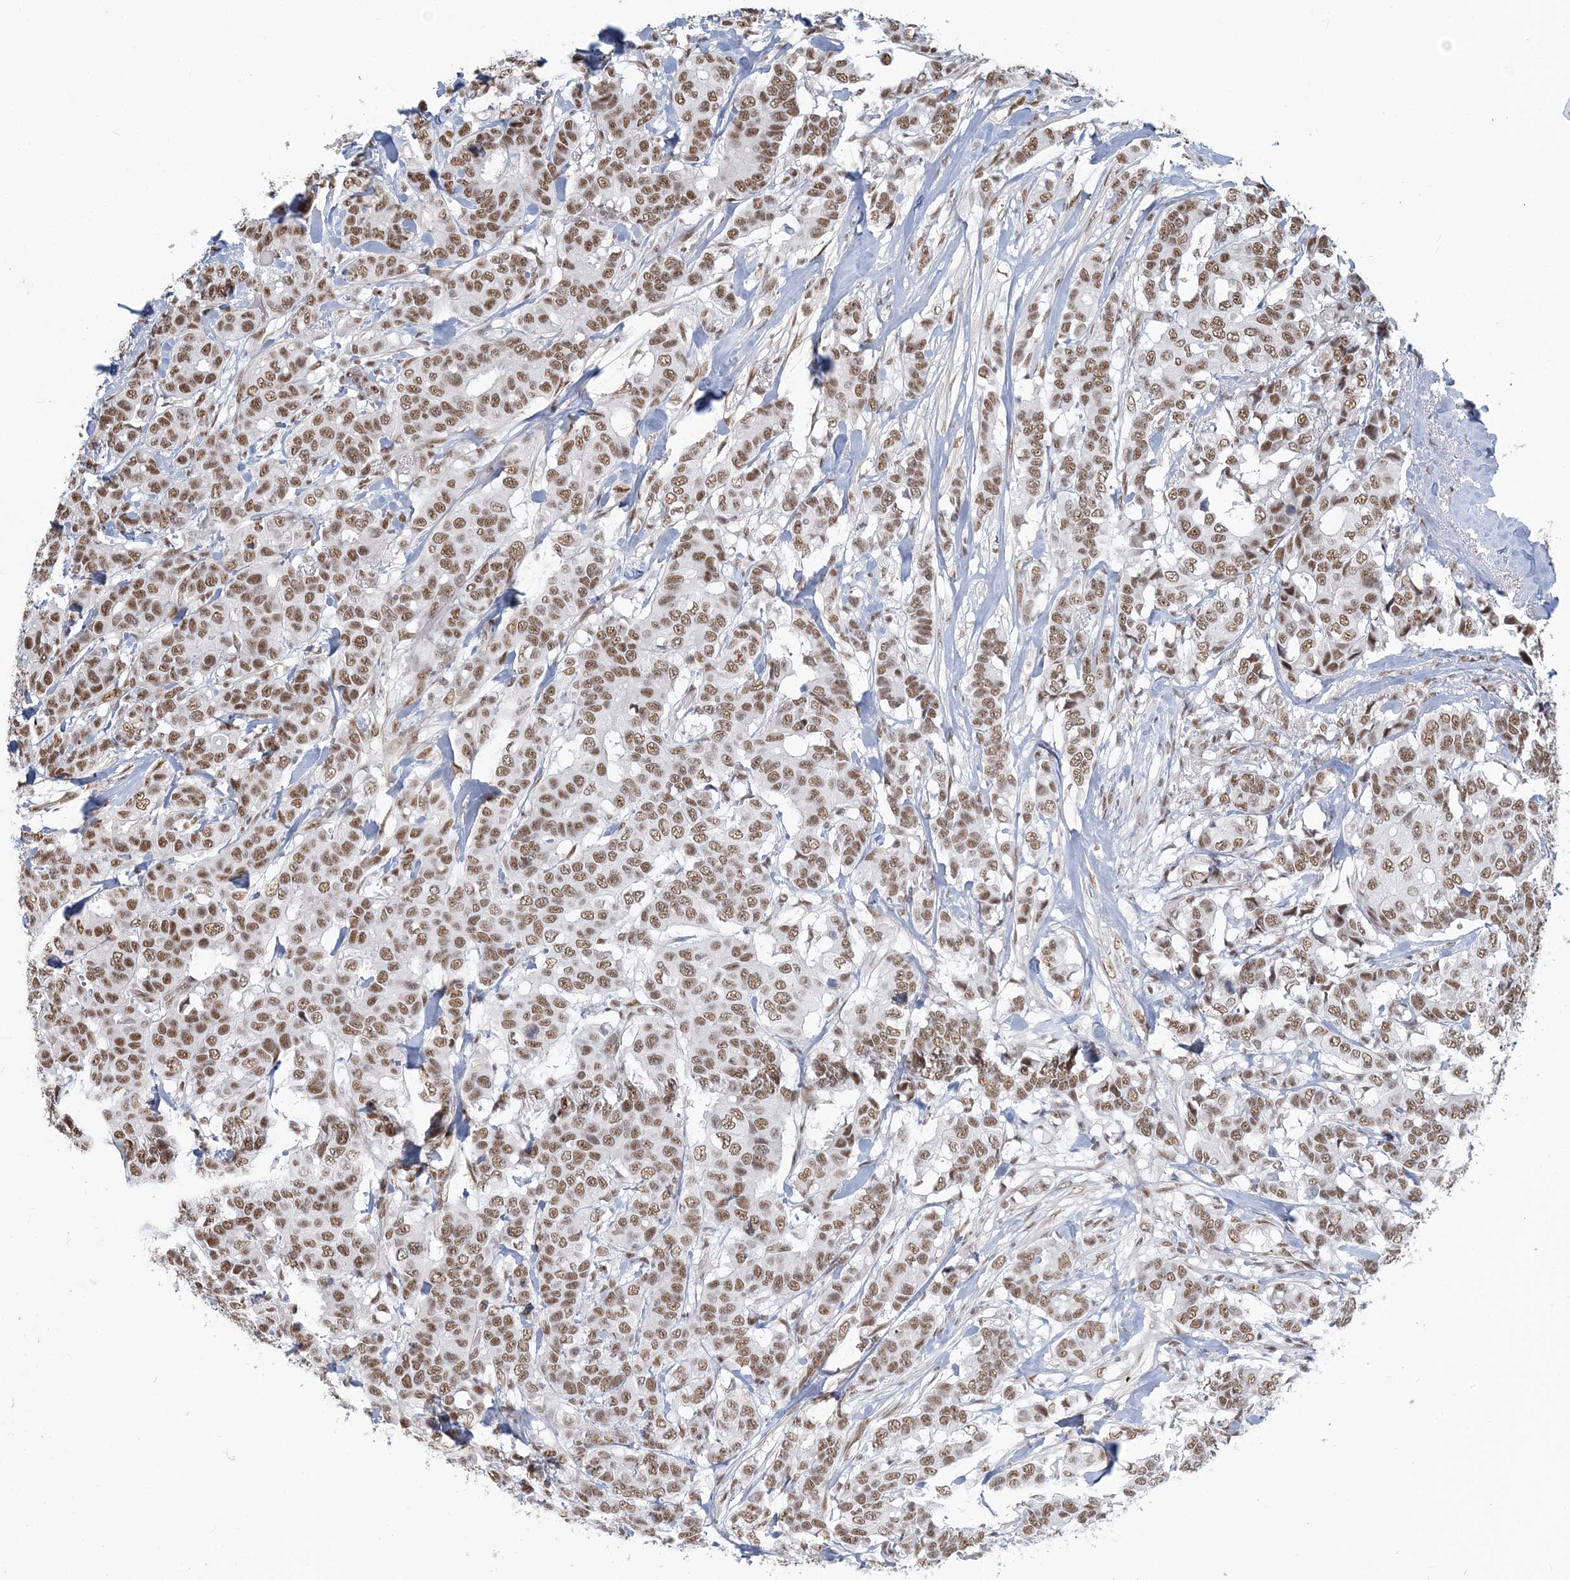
{"staining": {"intensity": "moderate", "quantity": ">75%", "location": "nuclear"}, "tissue": "breast cancer", "cell_type": "Tumor cells", "image_type": "cancer", "snomed": [{"axis": "morphology", "description": "Duct carcinoma"}, {"axis": "topography", "description": "Breast"}], "caption": "There is medium levels of moderate nuclear staining in tumor cells of breast cancer, as demonstrated by immunohistochemical staining (brown color).", "gene": "PLRG1", "patient": {"sex": "female", "age": 87}}